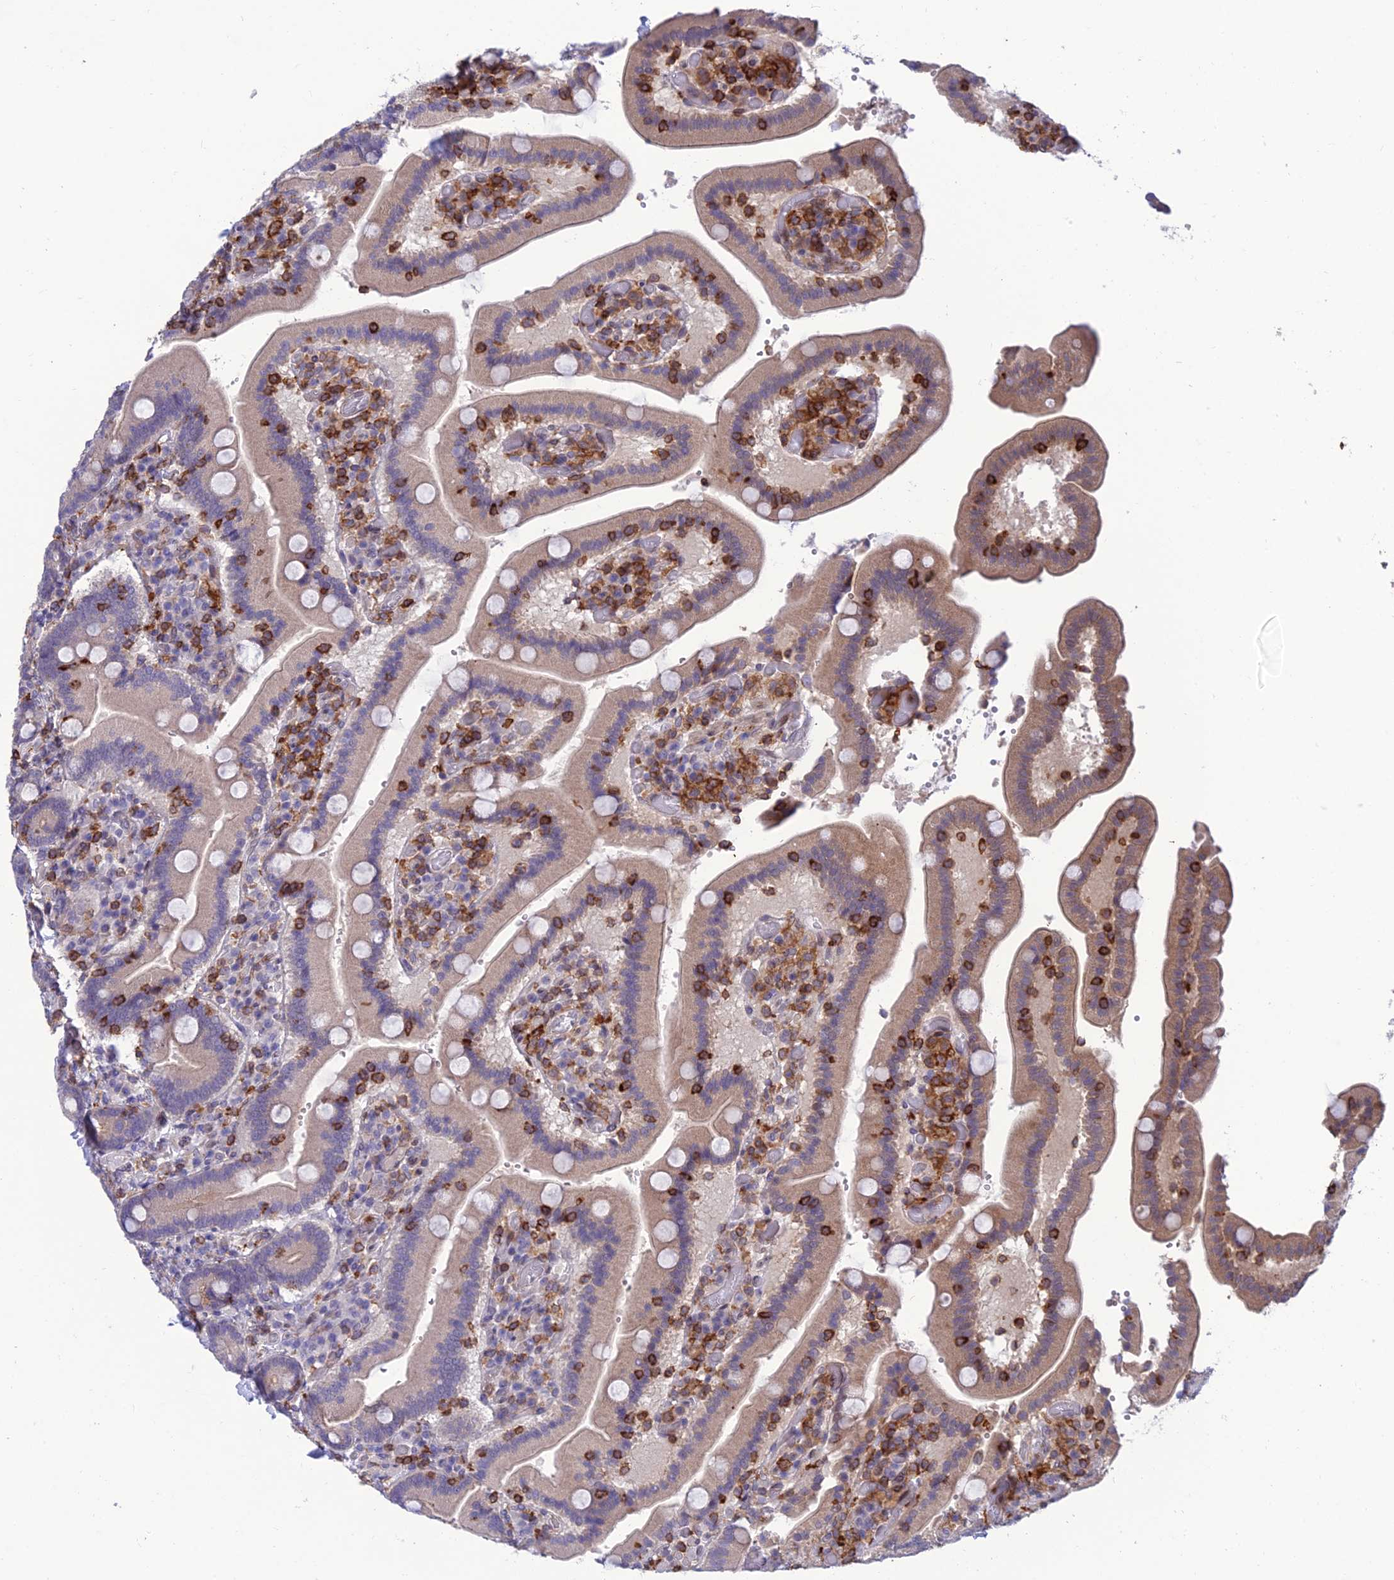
{"staining": {"intensity": "weak", "quantity": "25%-75%", "location": "cytoplasmic/membranous"}, "tissue": "duodenum", "cell_type": "Glandular cells", "image_type": "normal", "snomed": [{"axis": "morphology", "description": "Normal tissue, NOS"}, {"axis": "topography", "description": "Duodenum"}], "caption": "IHC (DAB (3,3'-diaminobenzidine)) staining of normal human duodenum exhibits weak cytoplasmic/membranous protein expression in approximately 25%-75% of glandular cells.", "gene": "FAM76A", "patient": {"sex": "female", "age": 62}}